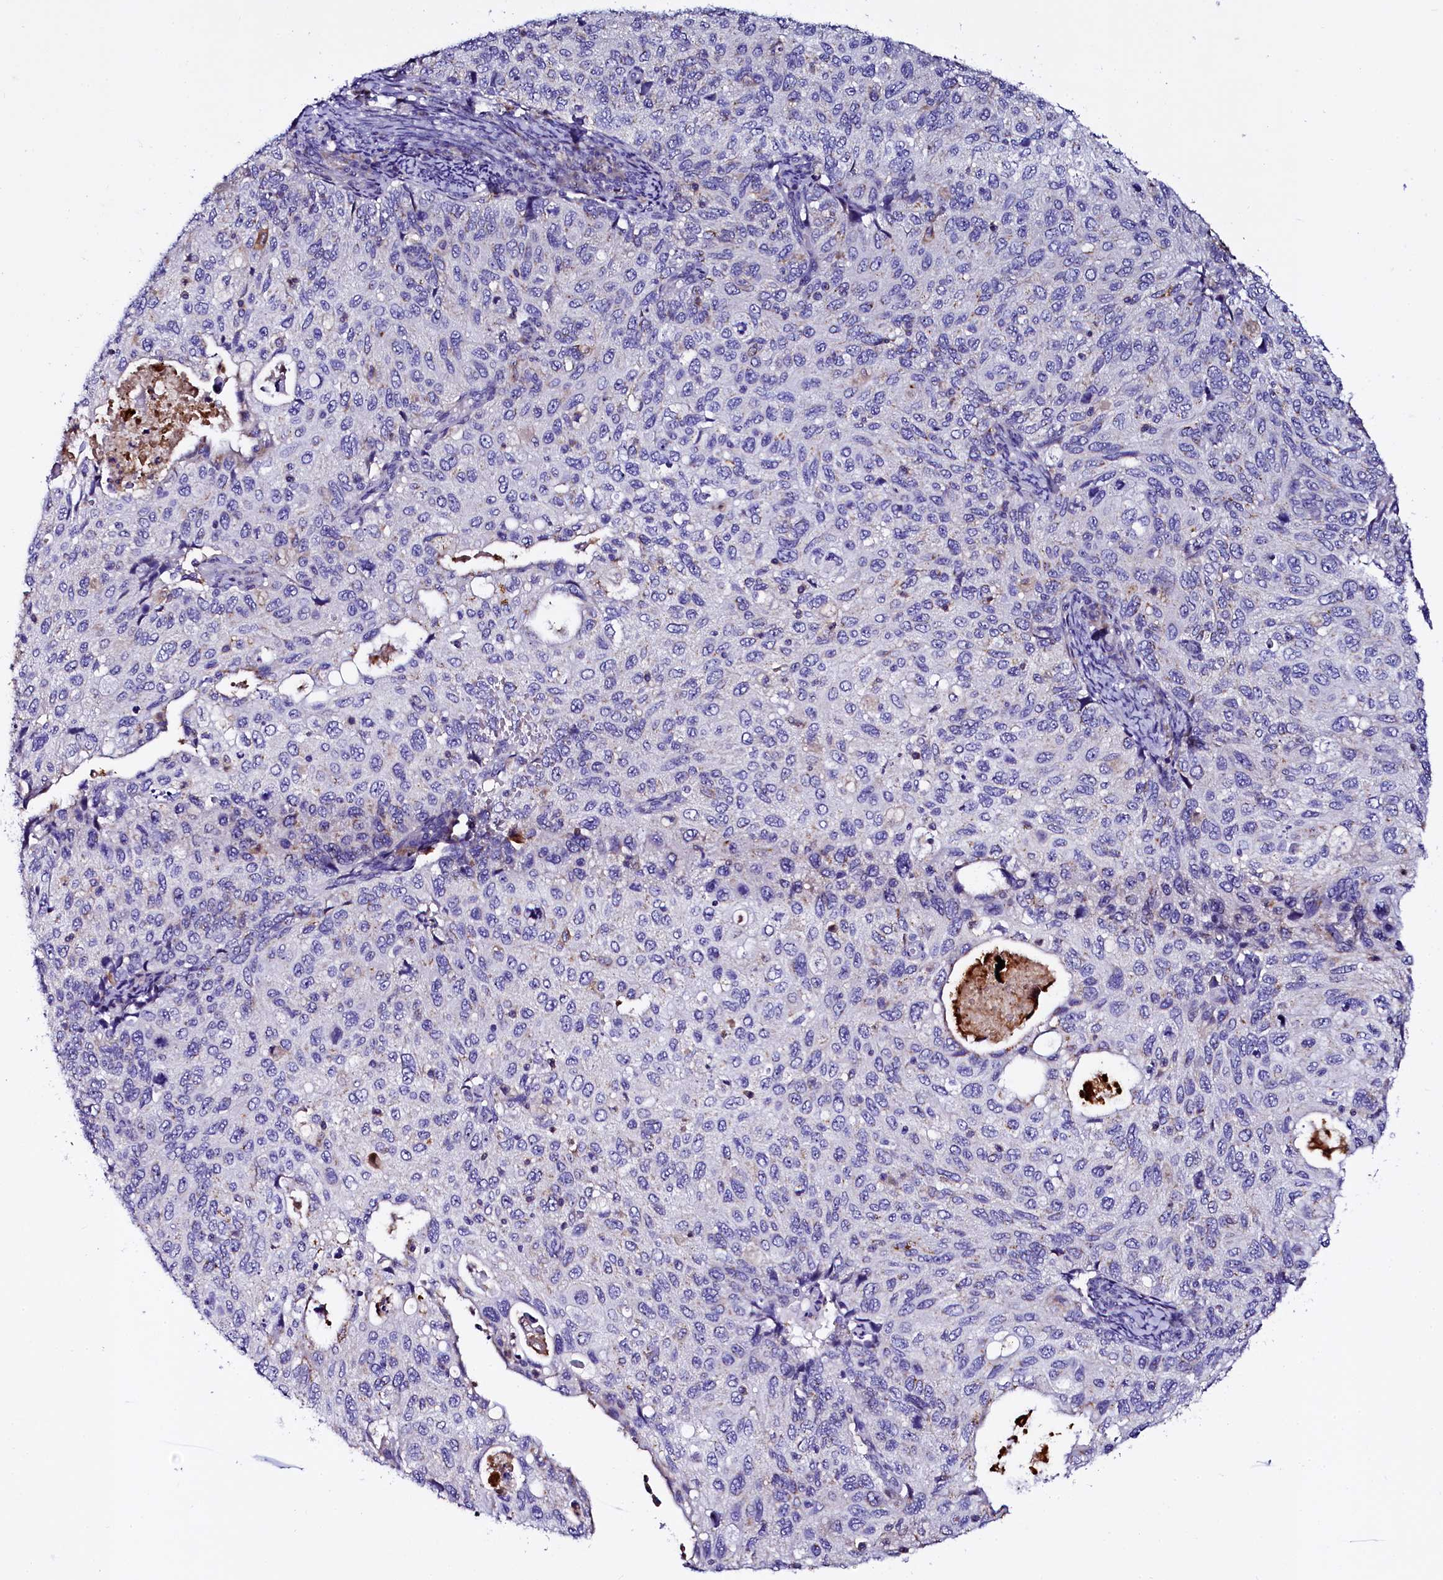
{"staining": {"intensity": "negative", "quantity": "none", "location": "none"}, "tissue": "cervical cancer", "cell_type": "Tumor cells", "image_type": "cancer", "snomed": [{"axis": "morphology", "description": "Squamous cell carcinoma, NOS"}, {"axis": "topography", "description": "Cervix"}], "caption": "The photomicrograph displays no significant expression in tumor cells of cervical squamous cell carcinoma.", "gene": "OTOL1", "patient": {"sex": "female", "age": 70}}